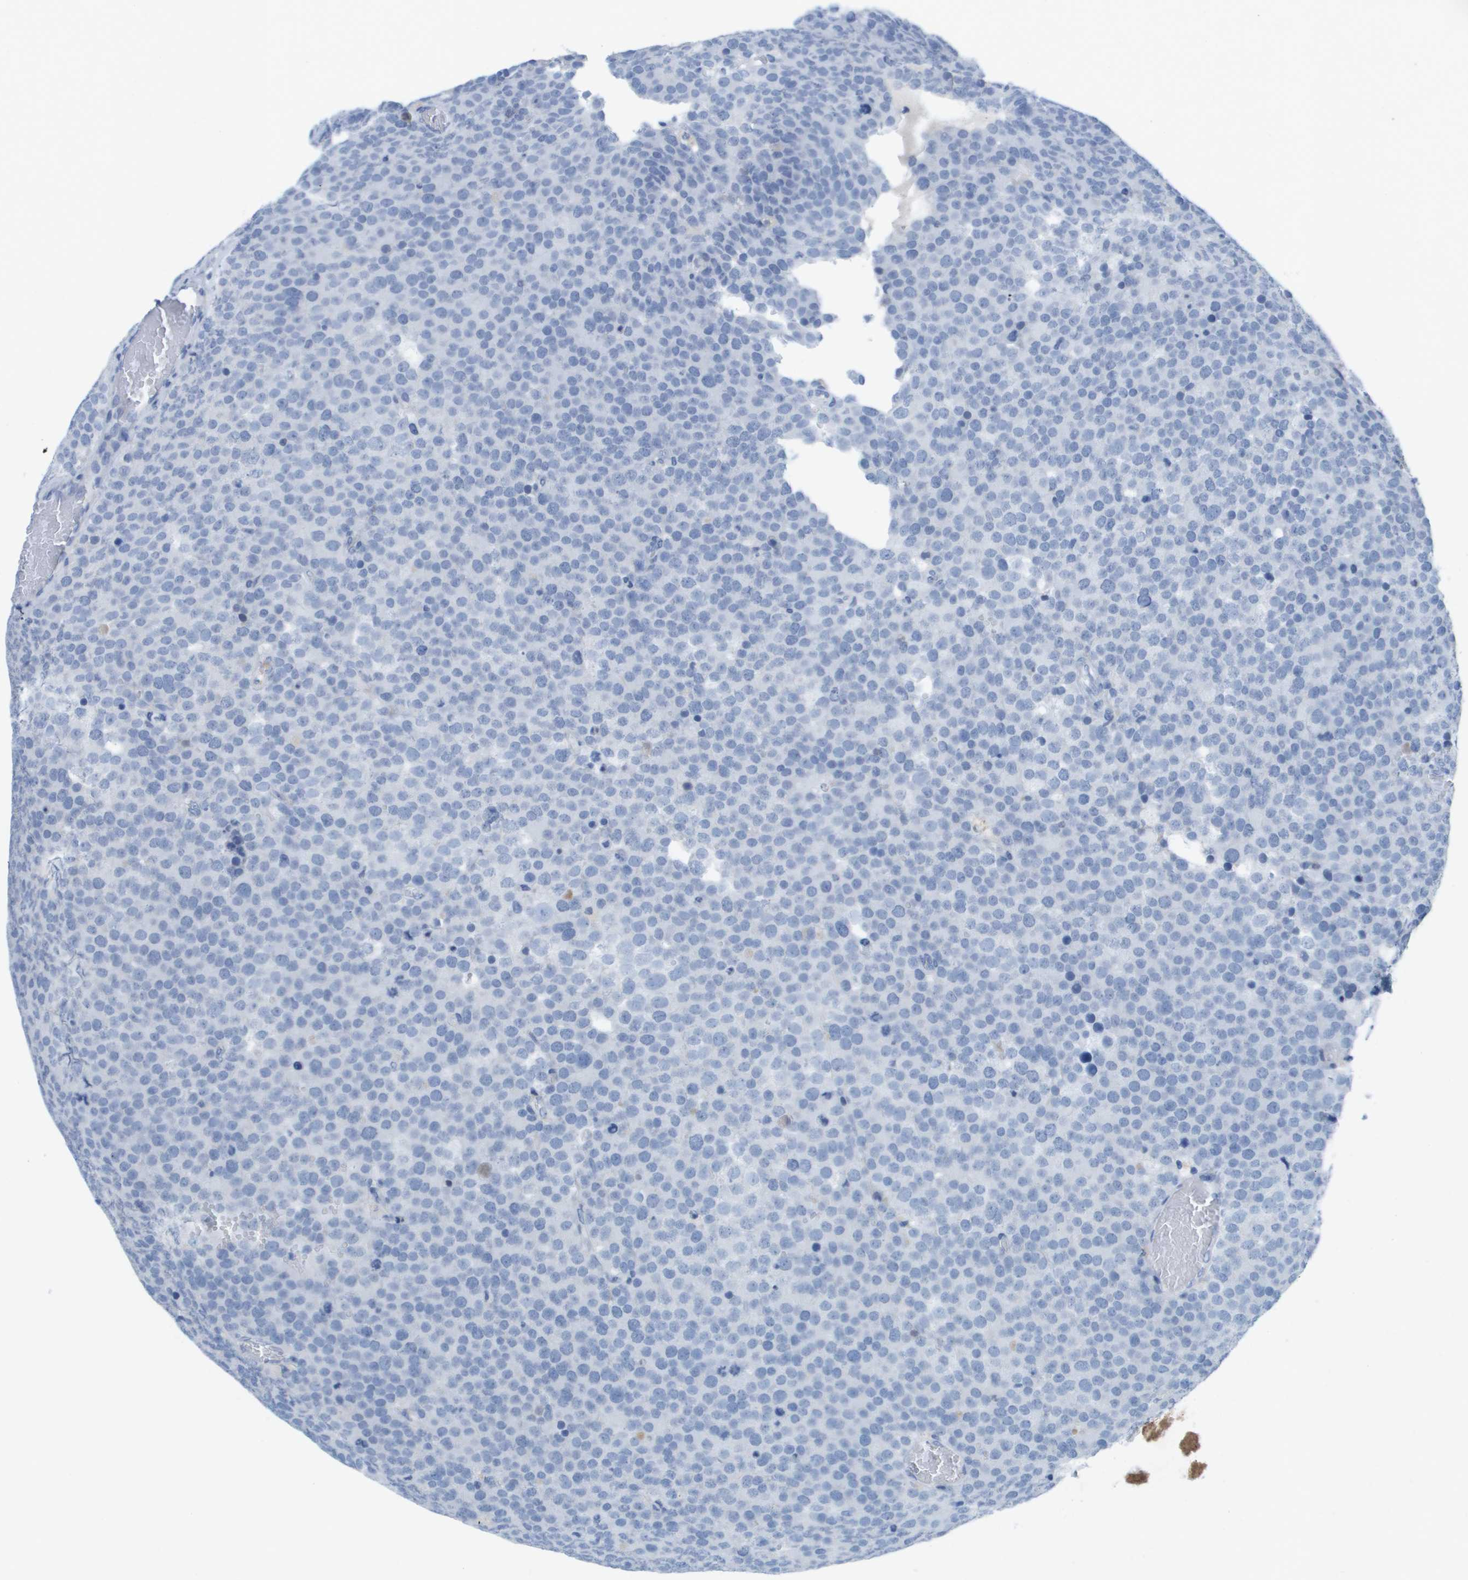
{"staining": {"intensity": "negative", "quantity": "none", "location": "none"}, "tissue": "testis cancer", "cell_type": "Tumor cells", "image_type": "cancer", "snomed": [{"axis": "morphology", "description": "Normal tissue, NOS"}, {"axis": "morphology", "description": "Seminoma, NOS"}, {"axis": "topography", "description": "Testis"}], "caption": "This micrograph is of testis cancer stained with immunohistochemistry to label a protein in brown with the nuclei are counter-stained blue. There is no expression in tumor cells.", "gene": "GPR18", "patient": {"sex": "male", "age": 71}}